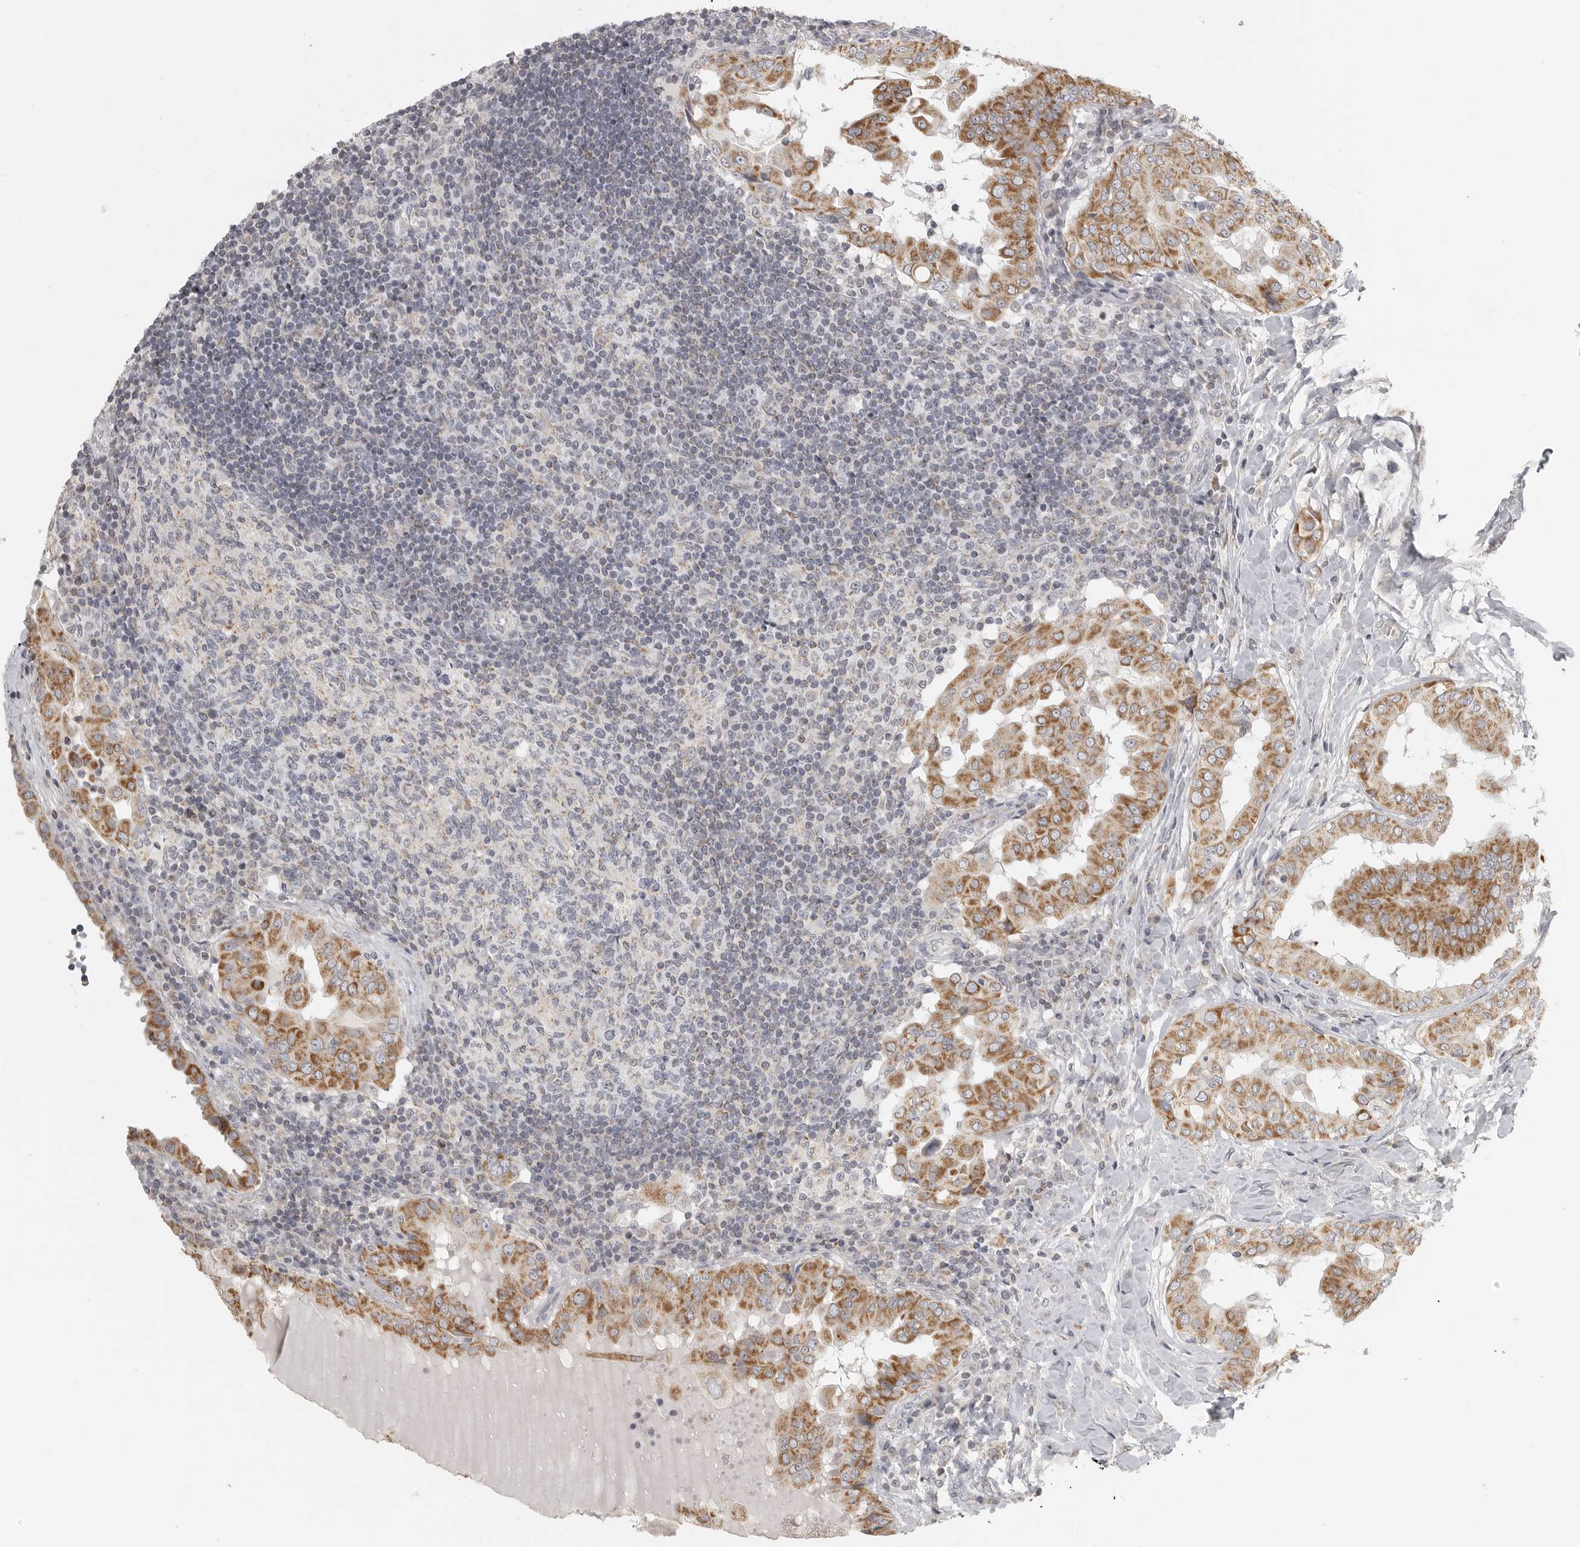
{"staining": {"intensity": "moderate", "quantity": ">75%", "location": "cytoplasmic/membranous"}, "tissue": "thyroid cancer", "cell_type": "Tumor cells", "image_type": "cancer", "snomed": [{"axis": "morphology", "description": "Papillary adenocarcinoma, NOS"}, {"axis": "topography", "description": "Thyroid gland"}], "caption": "Brown immunohistochemical staining in thyroid cancer (papillary adenocarcinoma) exhibits moderate cytoplasmic/membranous expression in about >75% of tumor cells.", "gene": "RXFP3", "patient": {"sex": "male", "age": 33}}